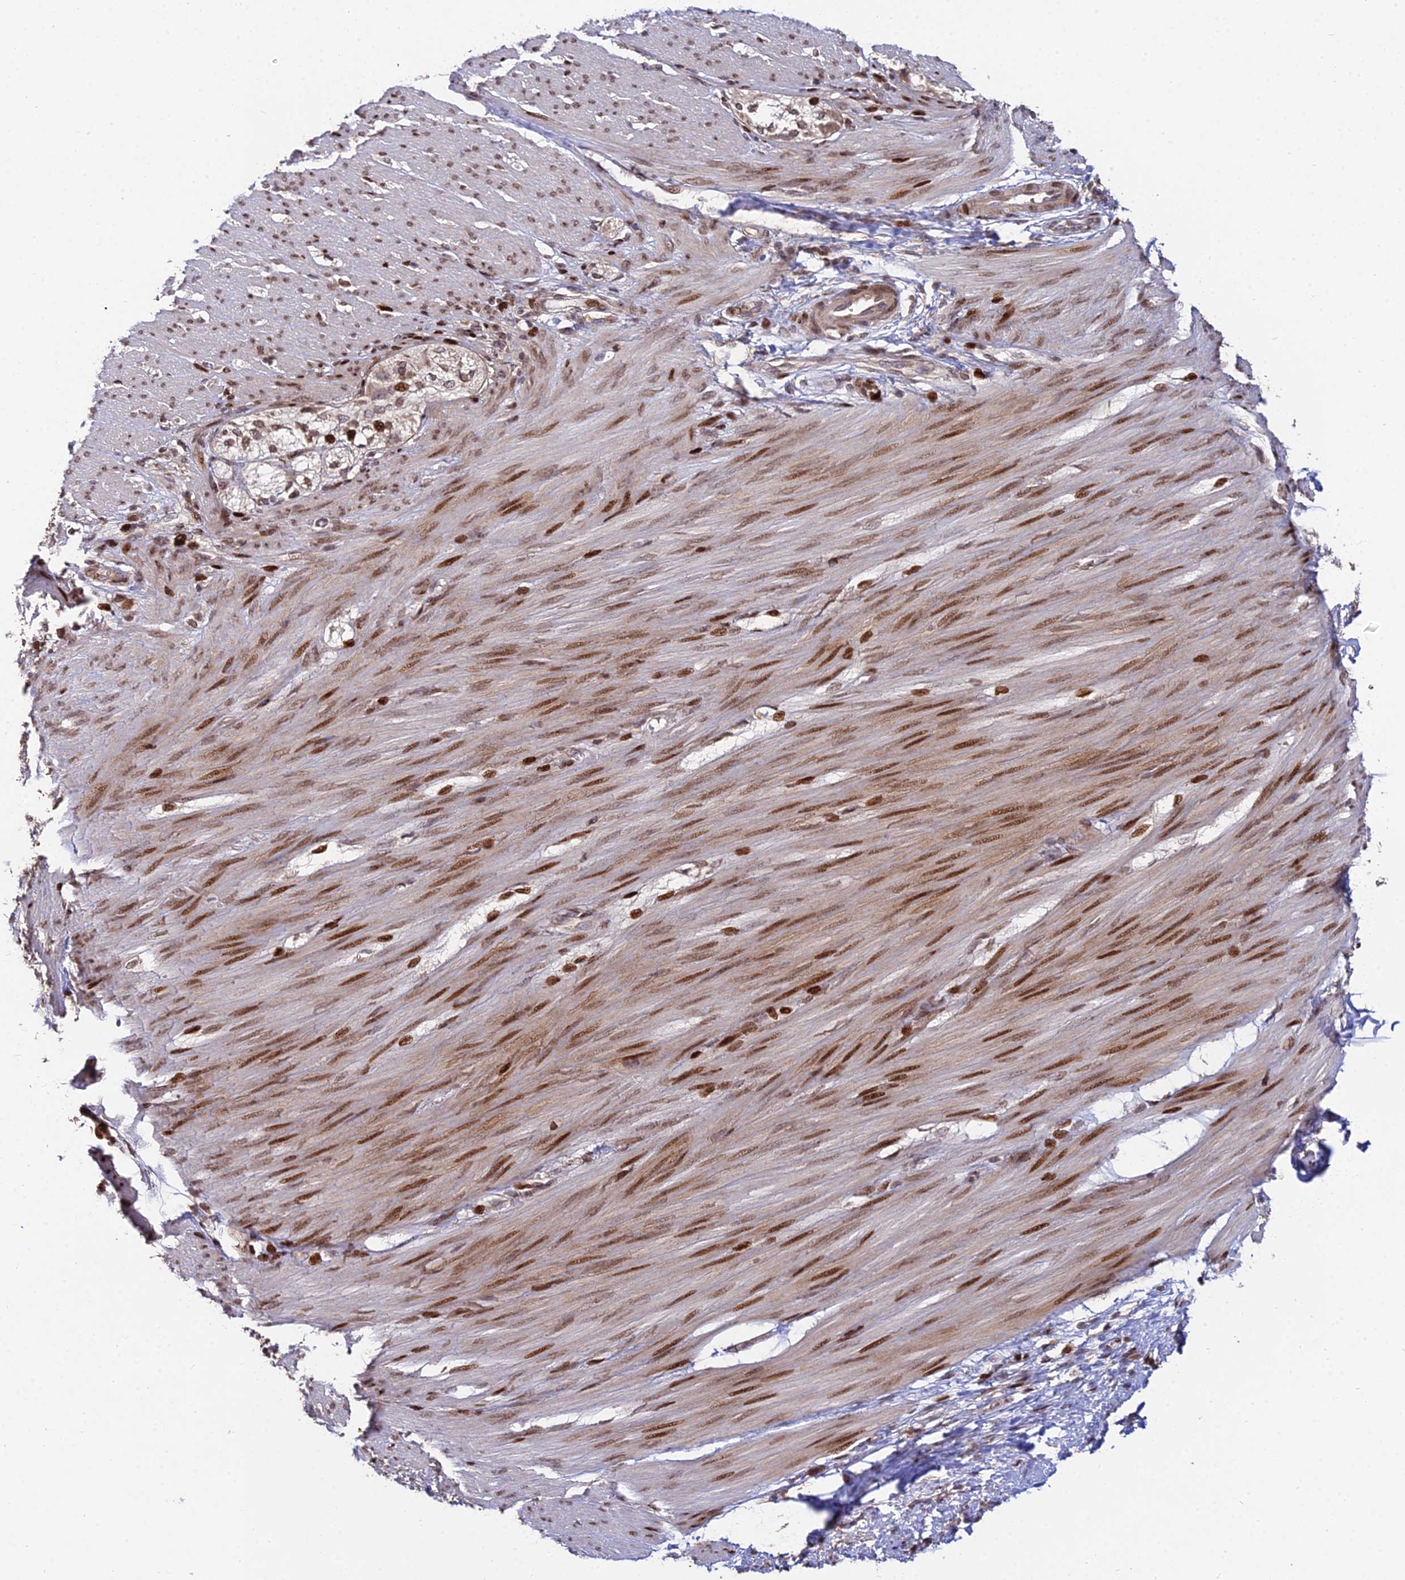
{"staining": {"intensity": "moderate", "quantity": ">75%", "location": "cytoplasmic/membranous,nuclear"}, "tissue": "smooth muscle", "cell_type": "Smooth muscle cells", "image_type": "normal", "snomed": [{"axis": "morphology", "description": "Normal tissue, NOS"}, {"axis": "morphology", "description": "Adenocarcinoma, NOS"}, {"axis": "topography", "description": "Colon"}, {"axis": "topography", "description": "Peripheral nerve tissue"}], "caption": "Protein expression by immunohistochemistry shows moderate cytoplasmic/membranous,nuclear staining in approximately >75% of smooth muscle cells in normal smooth muscle.", "gene": "RBMS2", "patient": {"sex": "male", "age": 14}}